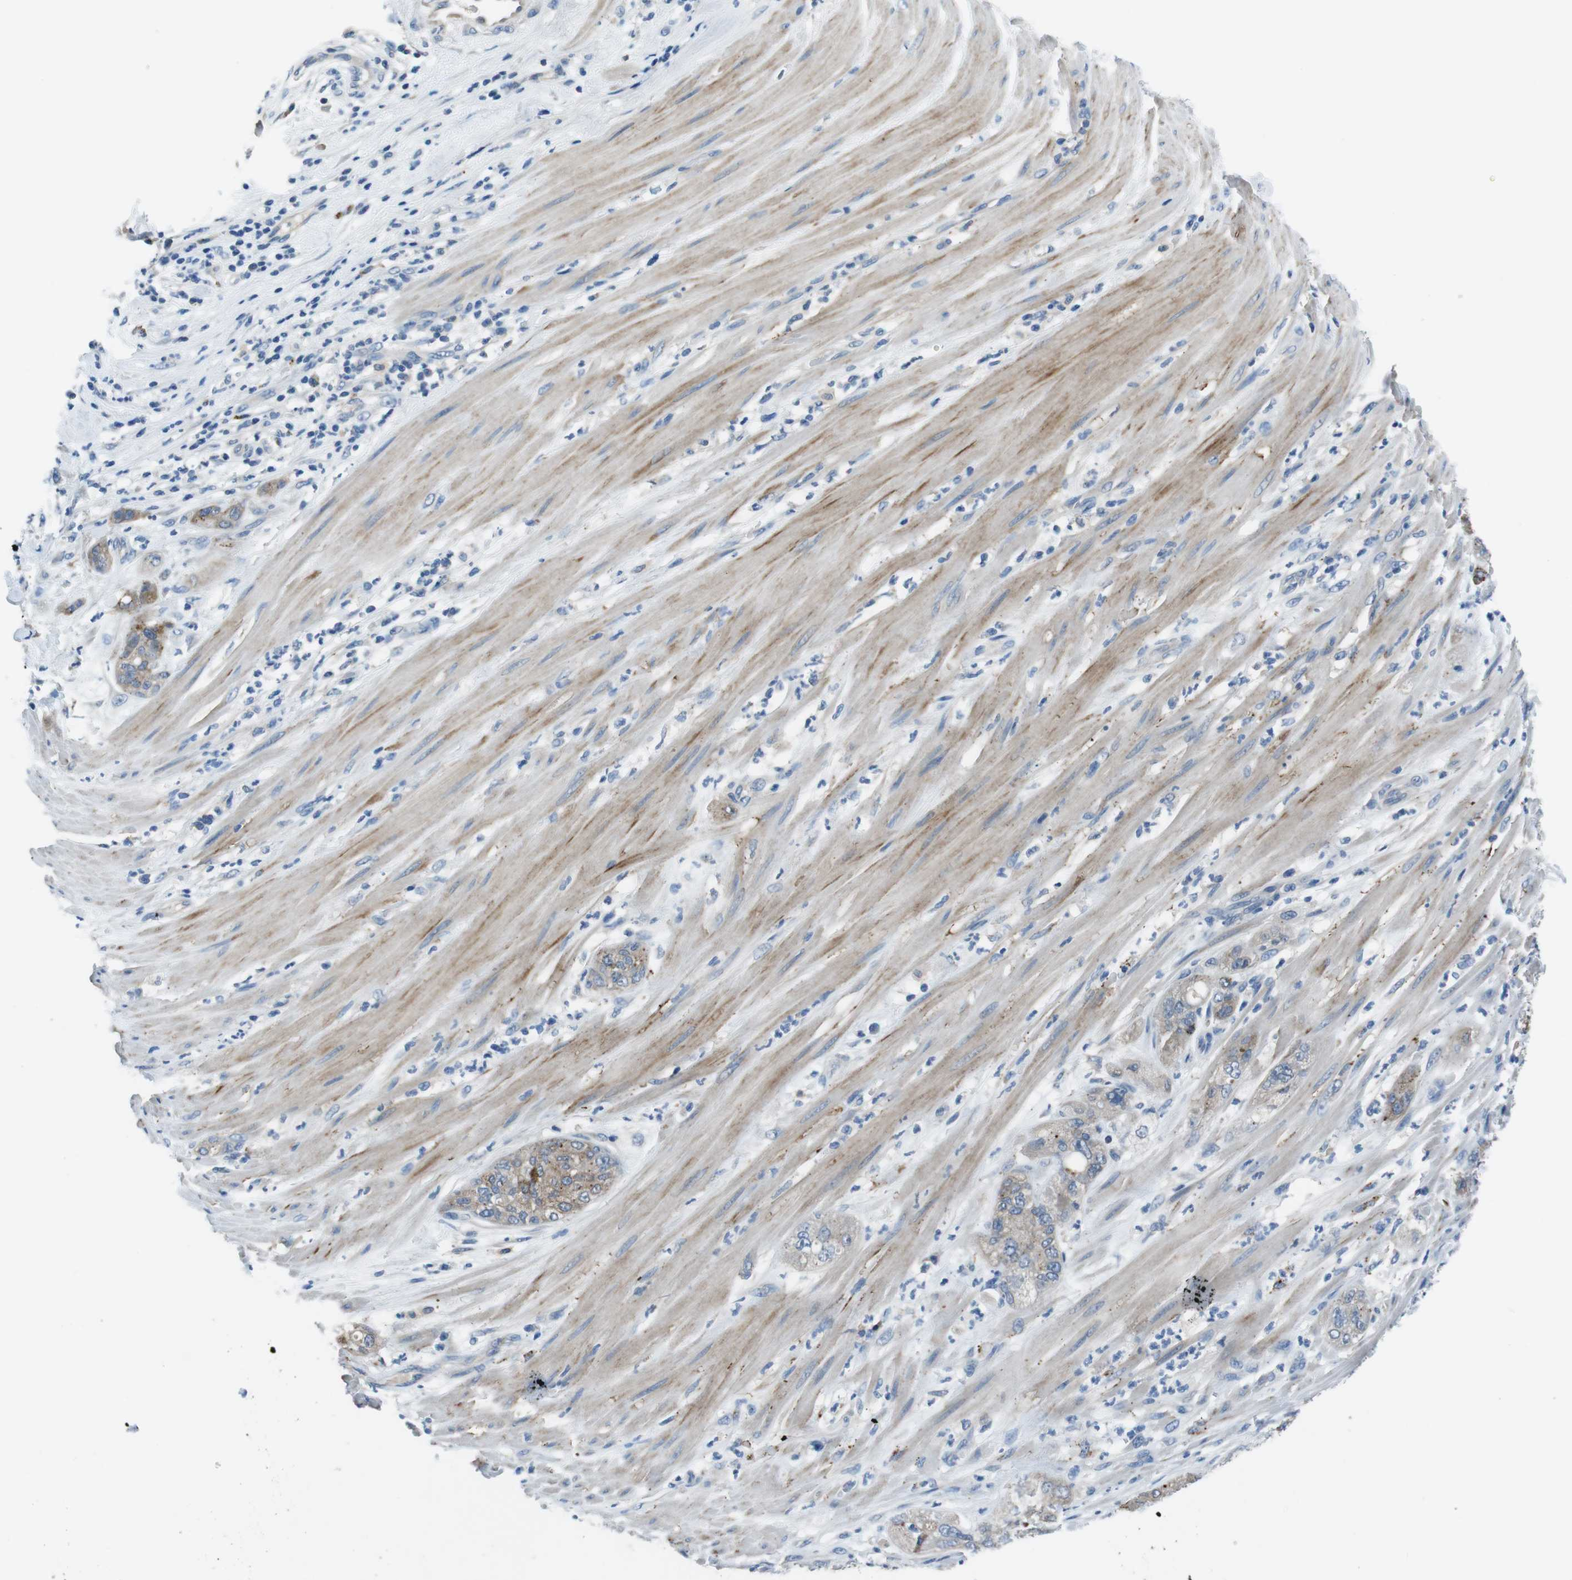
{"staining": {"intensity": "moderate", "quantity": "25%-75%", "location": "cytoplasmic/membranous"}, "tissue": "pancreatic cancer", "cell_type": "Tumor cells", "image_type": "cancer", "snomed": [{"axis": "morphology", "description": "Adenocarcinoma, NOS"}, {"axis": "topography", "description": "Pancreas"}], "caption": "Immunohistochemistry histopathology image of neoplastic tissue: adenocarcinoma (pancreatic) stained using immunohistochemistry (IHC) demonstrates medium levels of moderate protein expression localized specifically in the cytoplasmic/membranous of tumor cells, appearing as a cytoplasmic/membranous brown color.", "gene": "TULP3", "patient": {"sex": "female", "age": 78}}